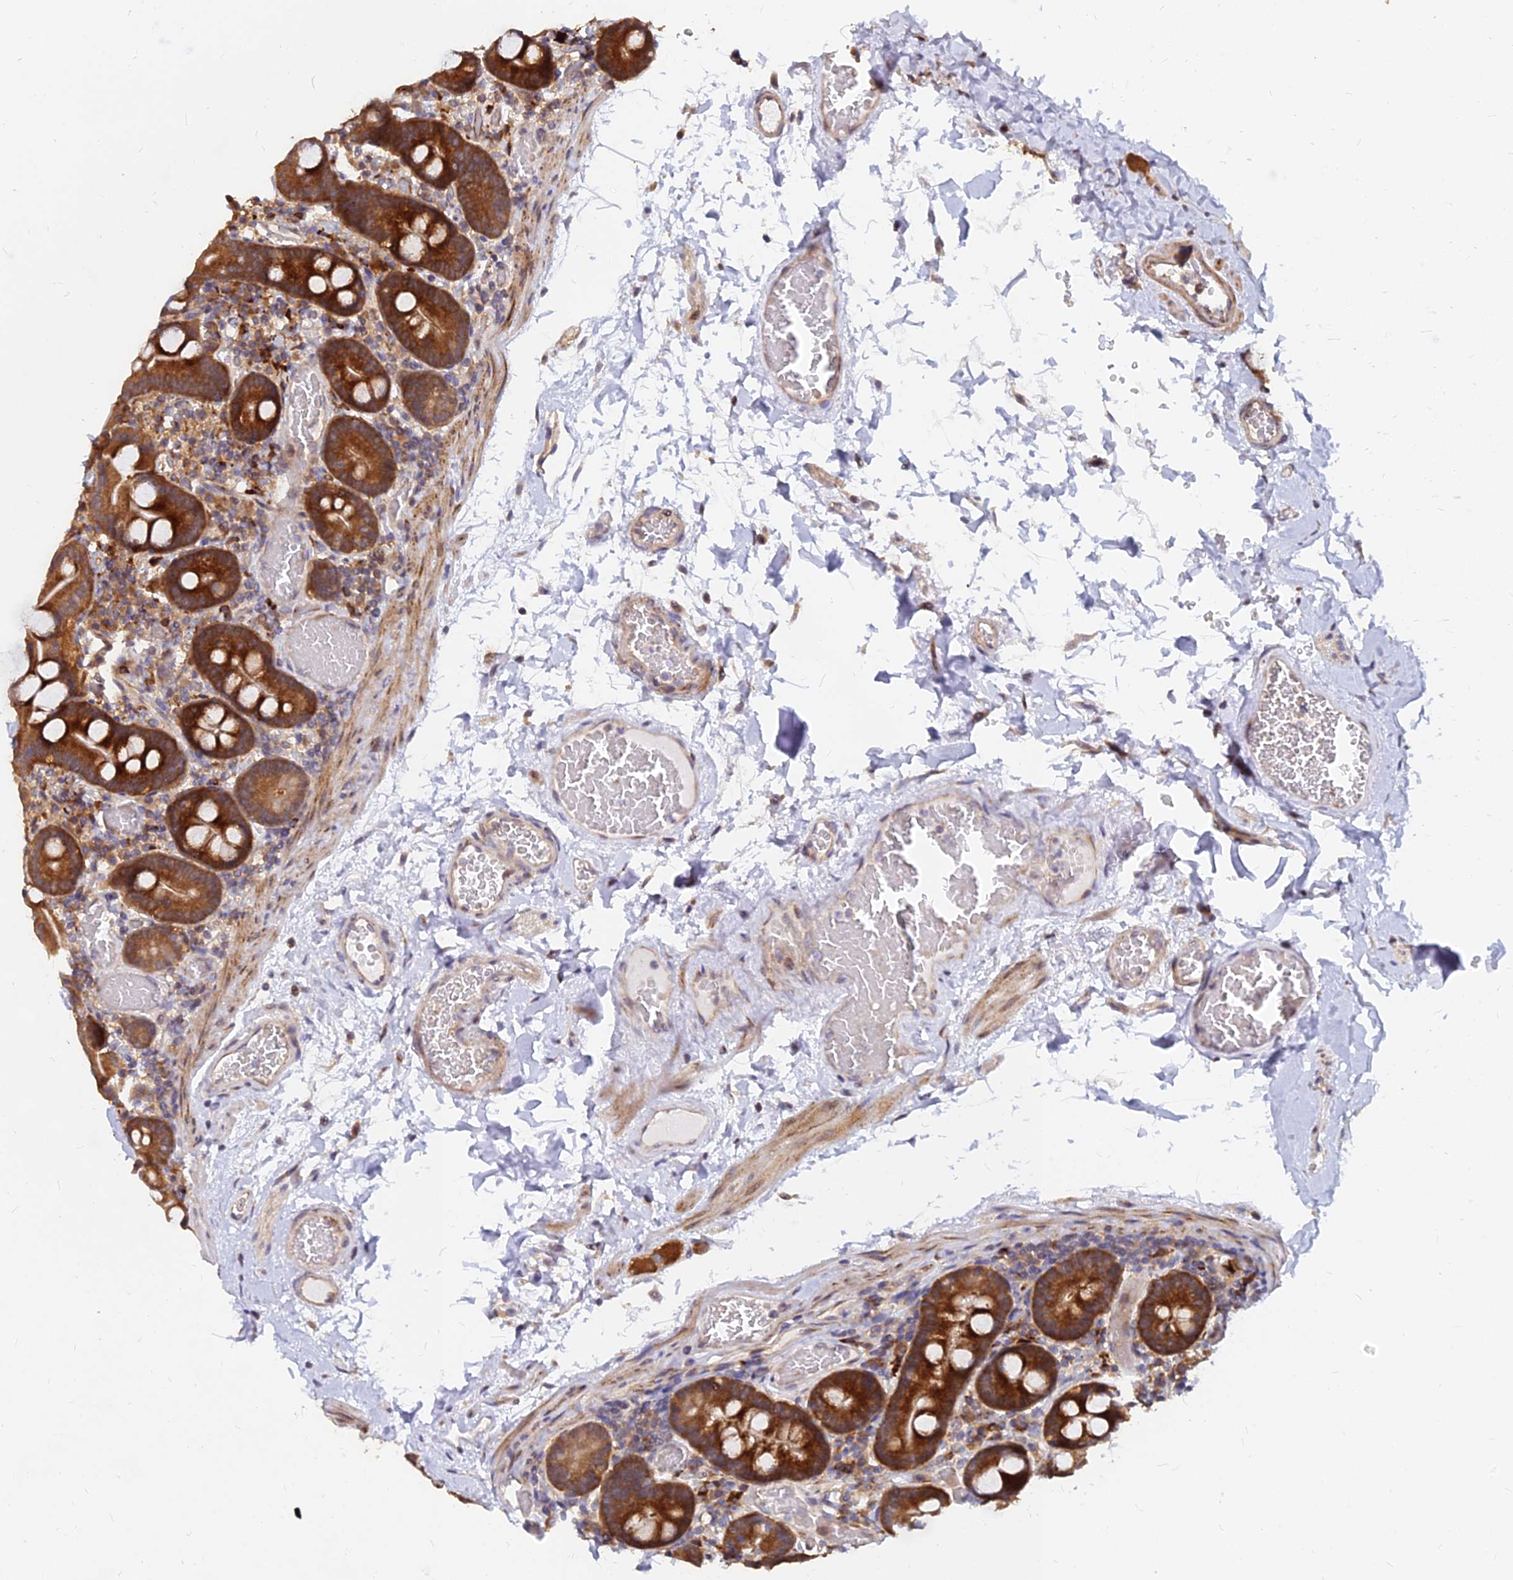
{"staining": {"intensity": "strong", "quantity": ">75%", "location": "cytoplasmic/membranous"}, "tissue": "duodenum", "cell_type": "Glandular cells", "image_type": "normal", "snomed": [{"axis": "morphology", "description": "Normal tissue, NOS"}, {"axis": "topography", "description": "Duodenum"}], "caption": "This is a micrograph of IHC staining of normal duodenum, which shows strong expression in the cytoplasmic/membranous of glandular cells.", "gene": "CCT6A", "patient": {"sex": "male", "age": 55}}